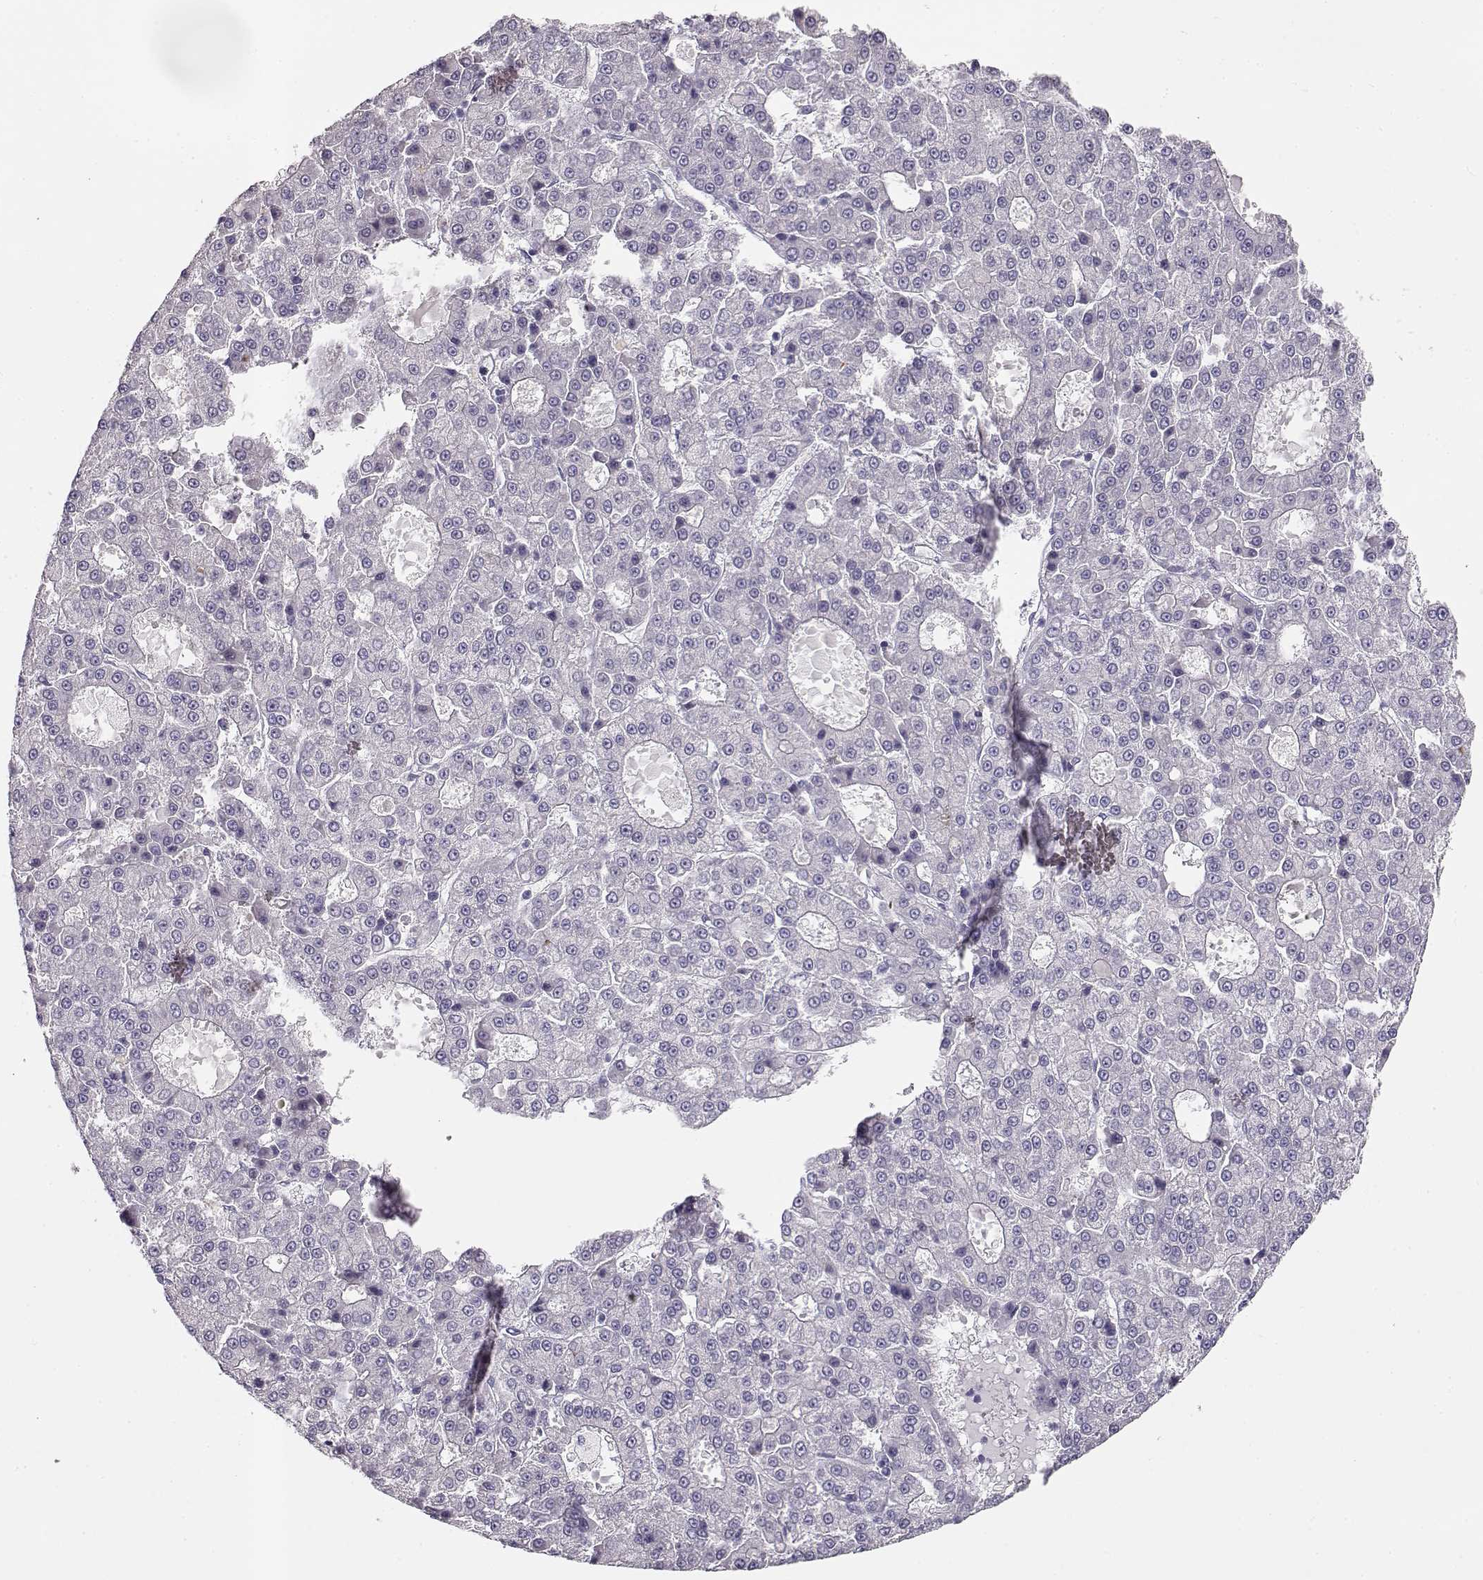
{"staining": {"intensity": "negative", "quantity": "none", "location": "none"}, "tissue": "liver cancer", "cell_type": "Tumor cells", "image_type": "cancer", "snomed": [{"axis": "morphology", "description": "Carcinoma, Hepatocellular, NOS"}, {"axis": "topography", "description": "Liver"}], "caption": "Tumor cells show no significant protein expression in liver cancer (hepatocellular carcinoma).", "gene": "GLIPR1L2", "patient": {"sex": "male", "age": 70}}